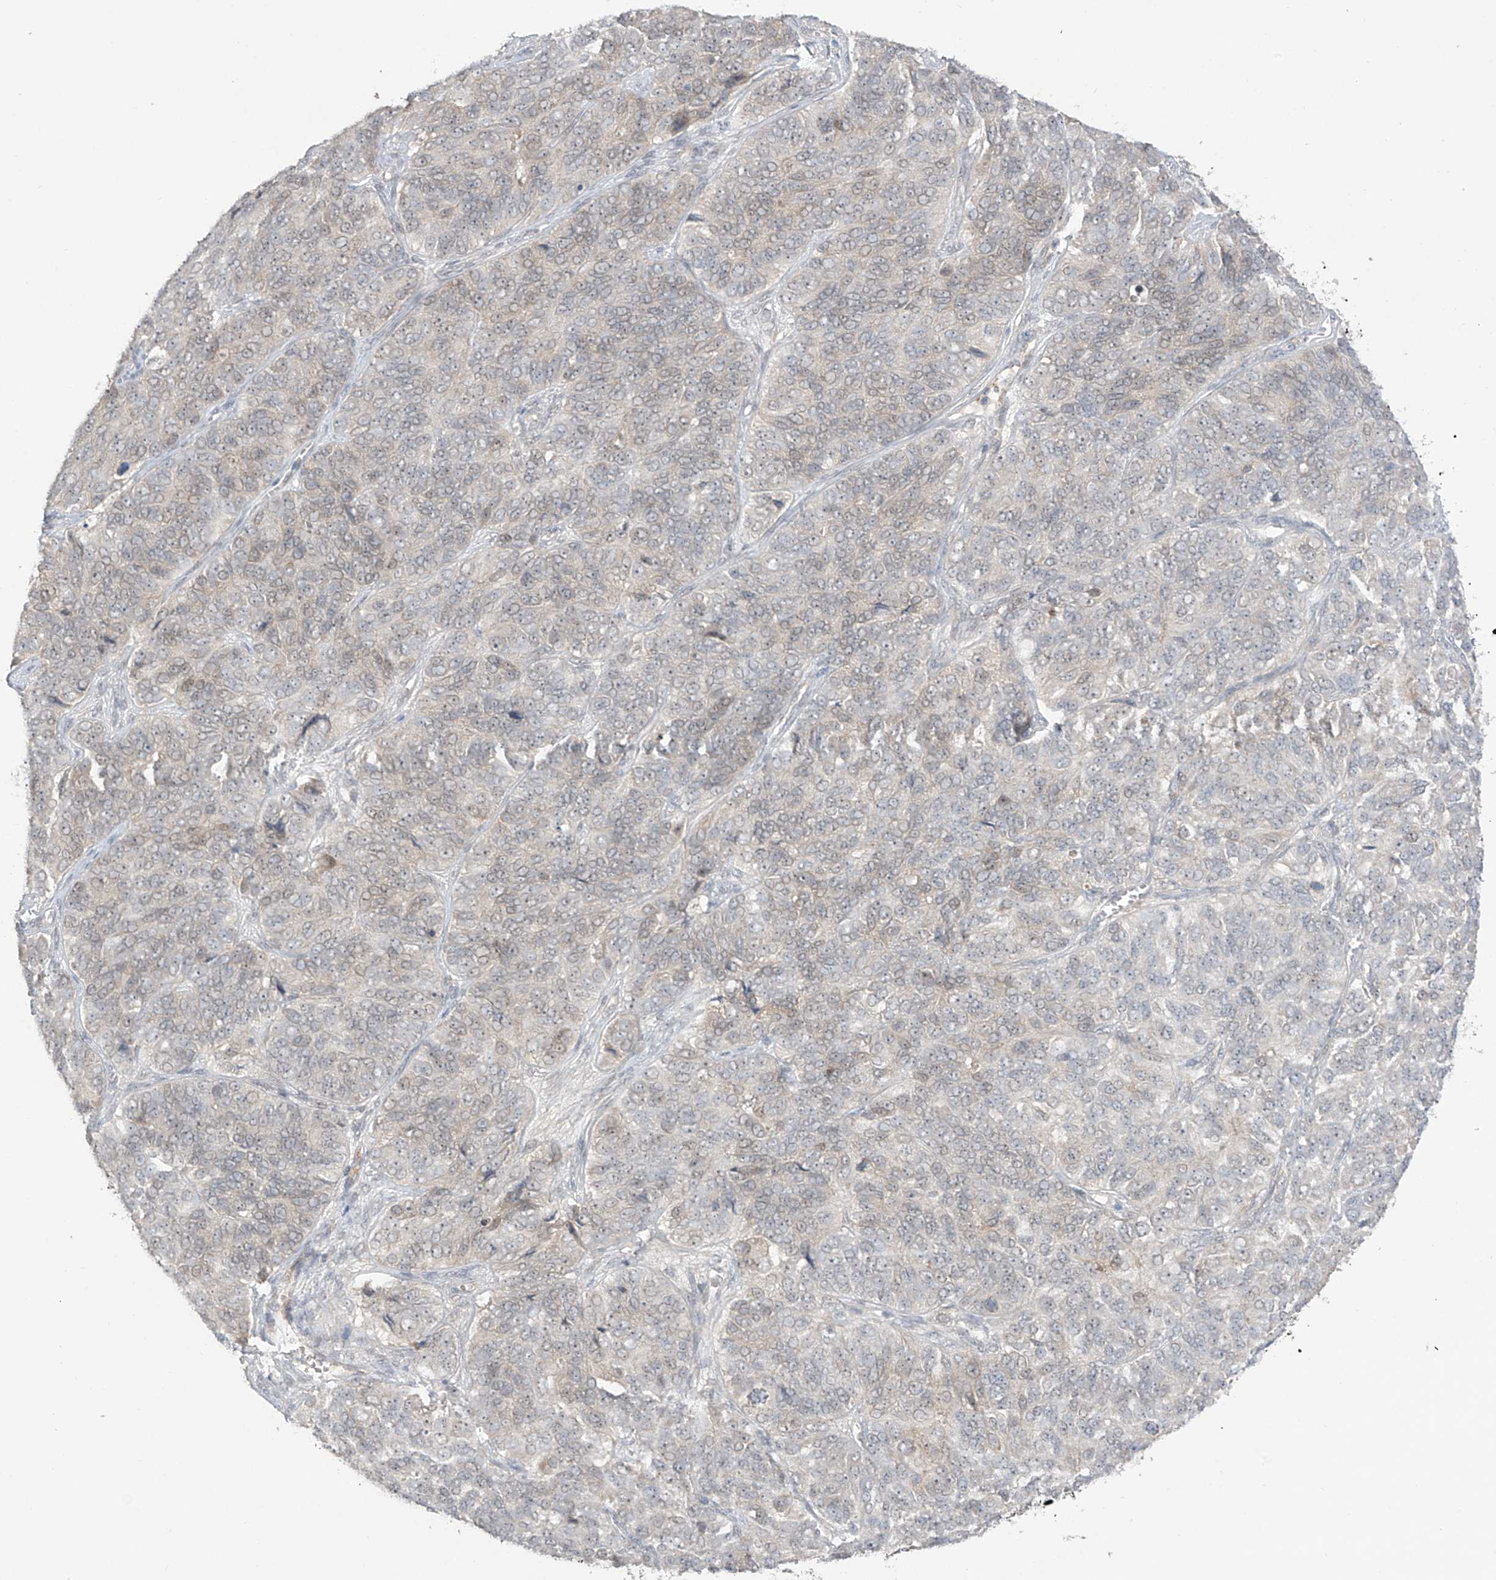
{"staining": {"intensity": "weak", "quantity": "<25%", "location": "nuclear"}, "tissue": "ovarian cancer", "cell_type": "Tumor cells", "image_type": "cancer", "snomed": [{"axis": "morphology", "description": "Carcinoma, endometroid"}, {"axis": "topography", "description": "Ovary"}], "caption": "DAB immunohistochemical staining of ovarian cancer (endometroid carcinoma) exhibits no significant staining in tumor cells.", "gene": "OGT", "patient": {"sex": "female", "age": 51}}